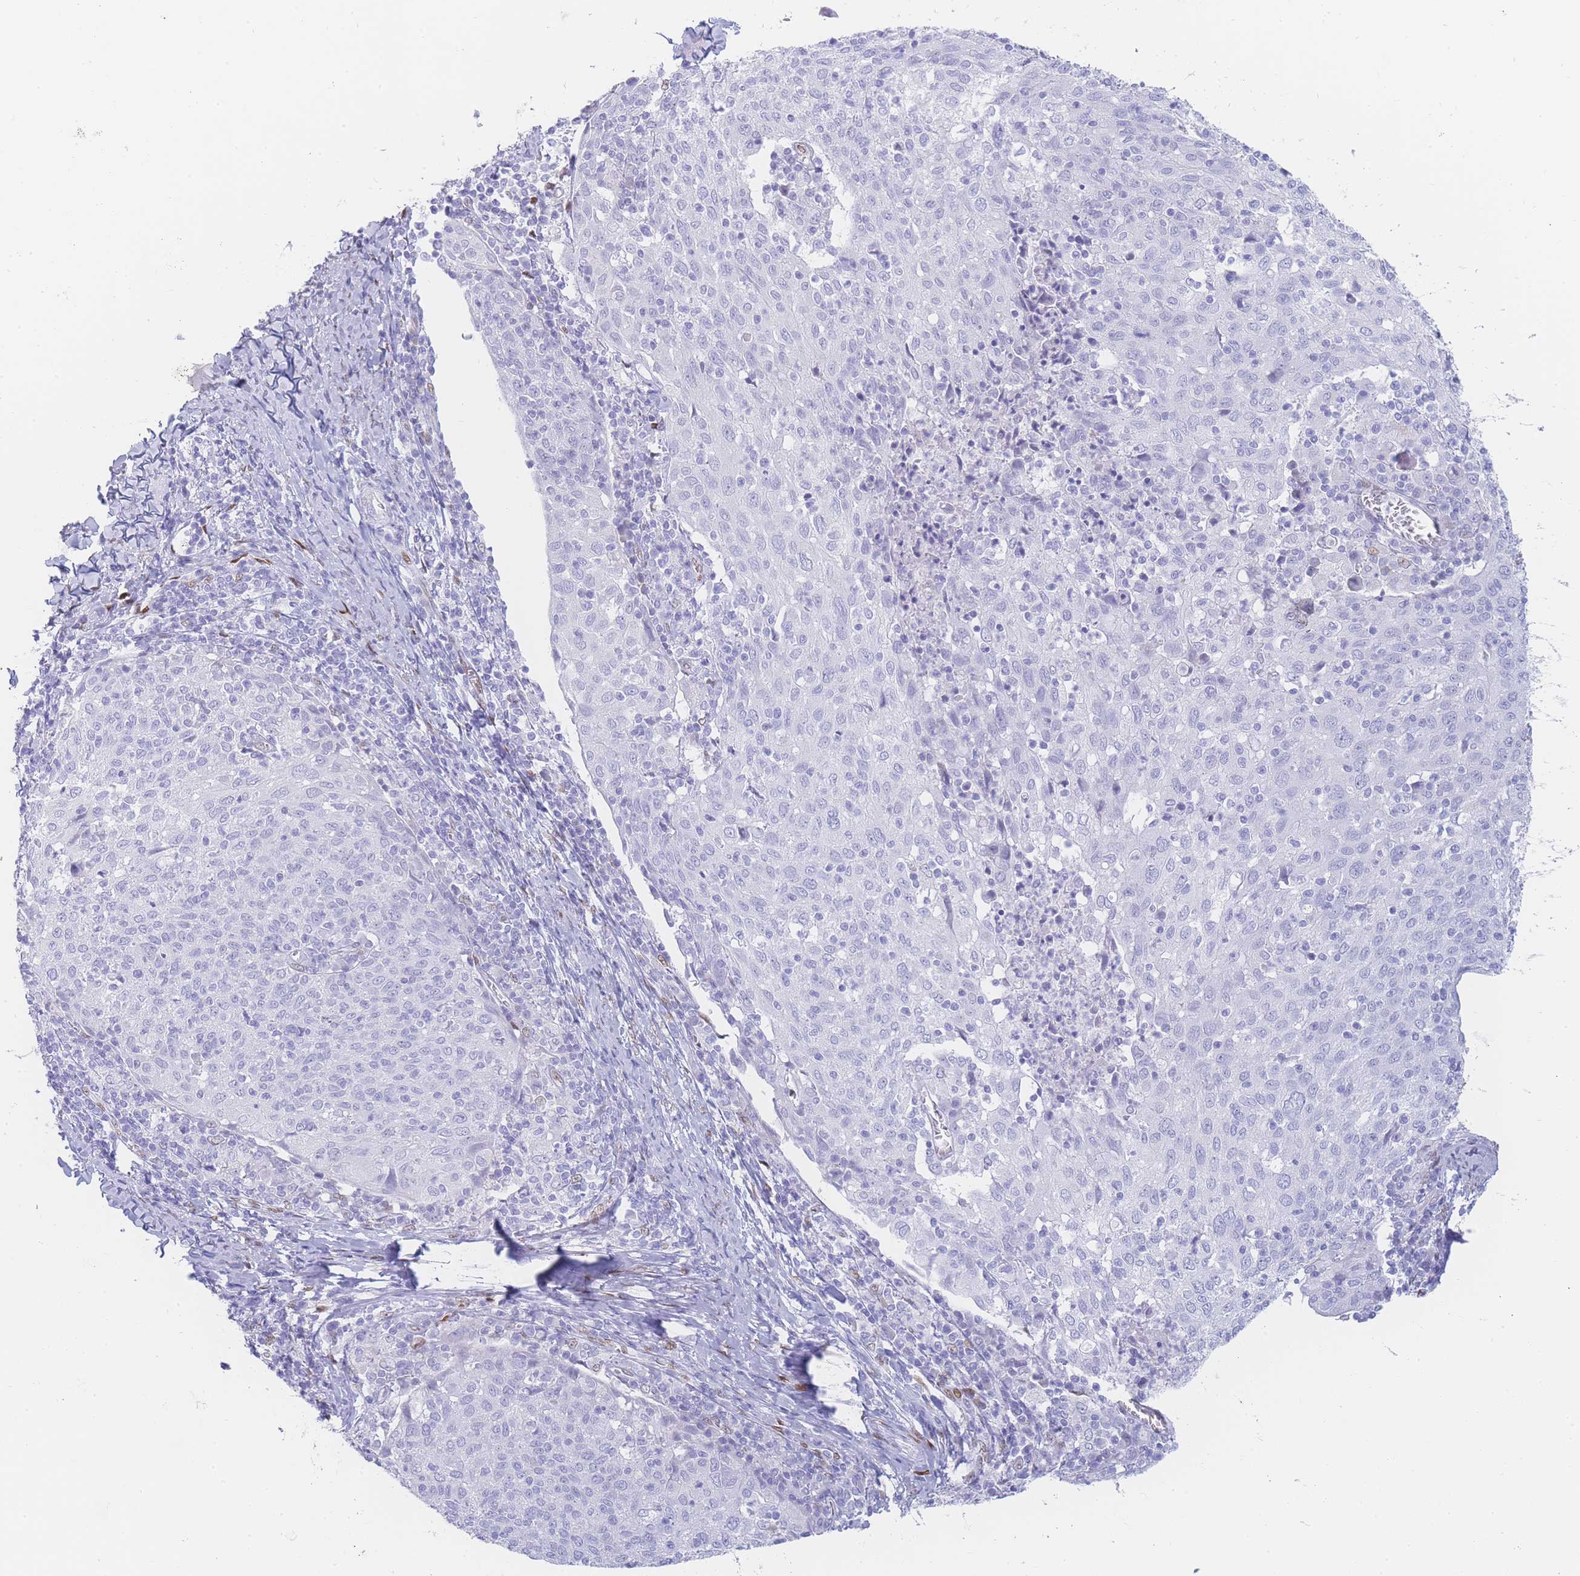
{"staining": {"intensity": "negative", "quantity": "none", "location": "none"}, "tissue": "cervical cancer", "cell_type": "Tumor cells", "image_type": "cancer", "snomed": [{"axis": "morphology", "description": "Squamous cell carcinoma, NOS"}, {"axis": "topography", "description": "Cervix"}], "caption": "The photomicrograph demonstrates no staining of tumor cells in cervical cancer.", "gene": "PSMB5", "patient": {"sex": "female", "age": 52}}